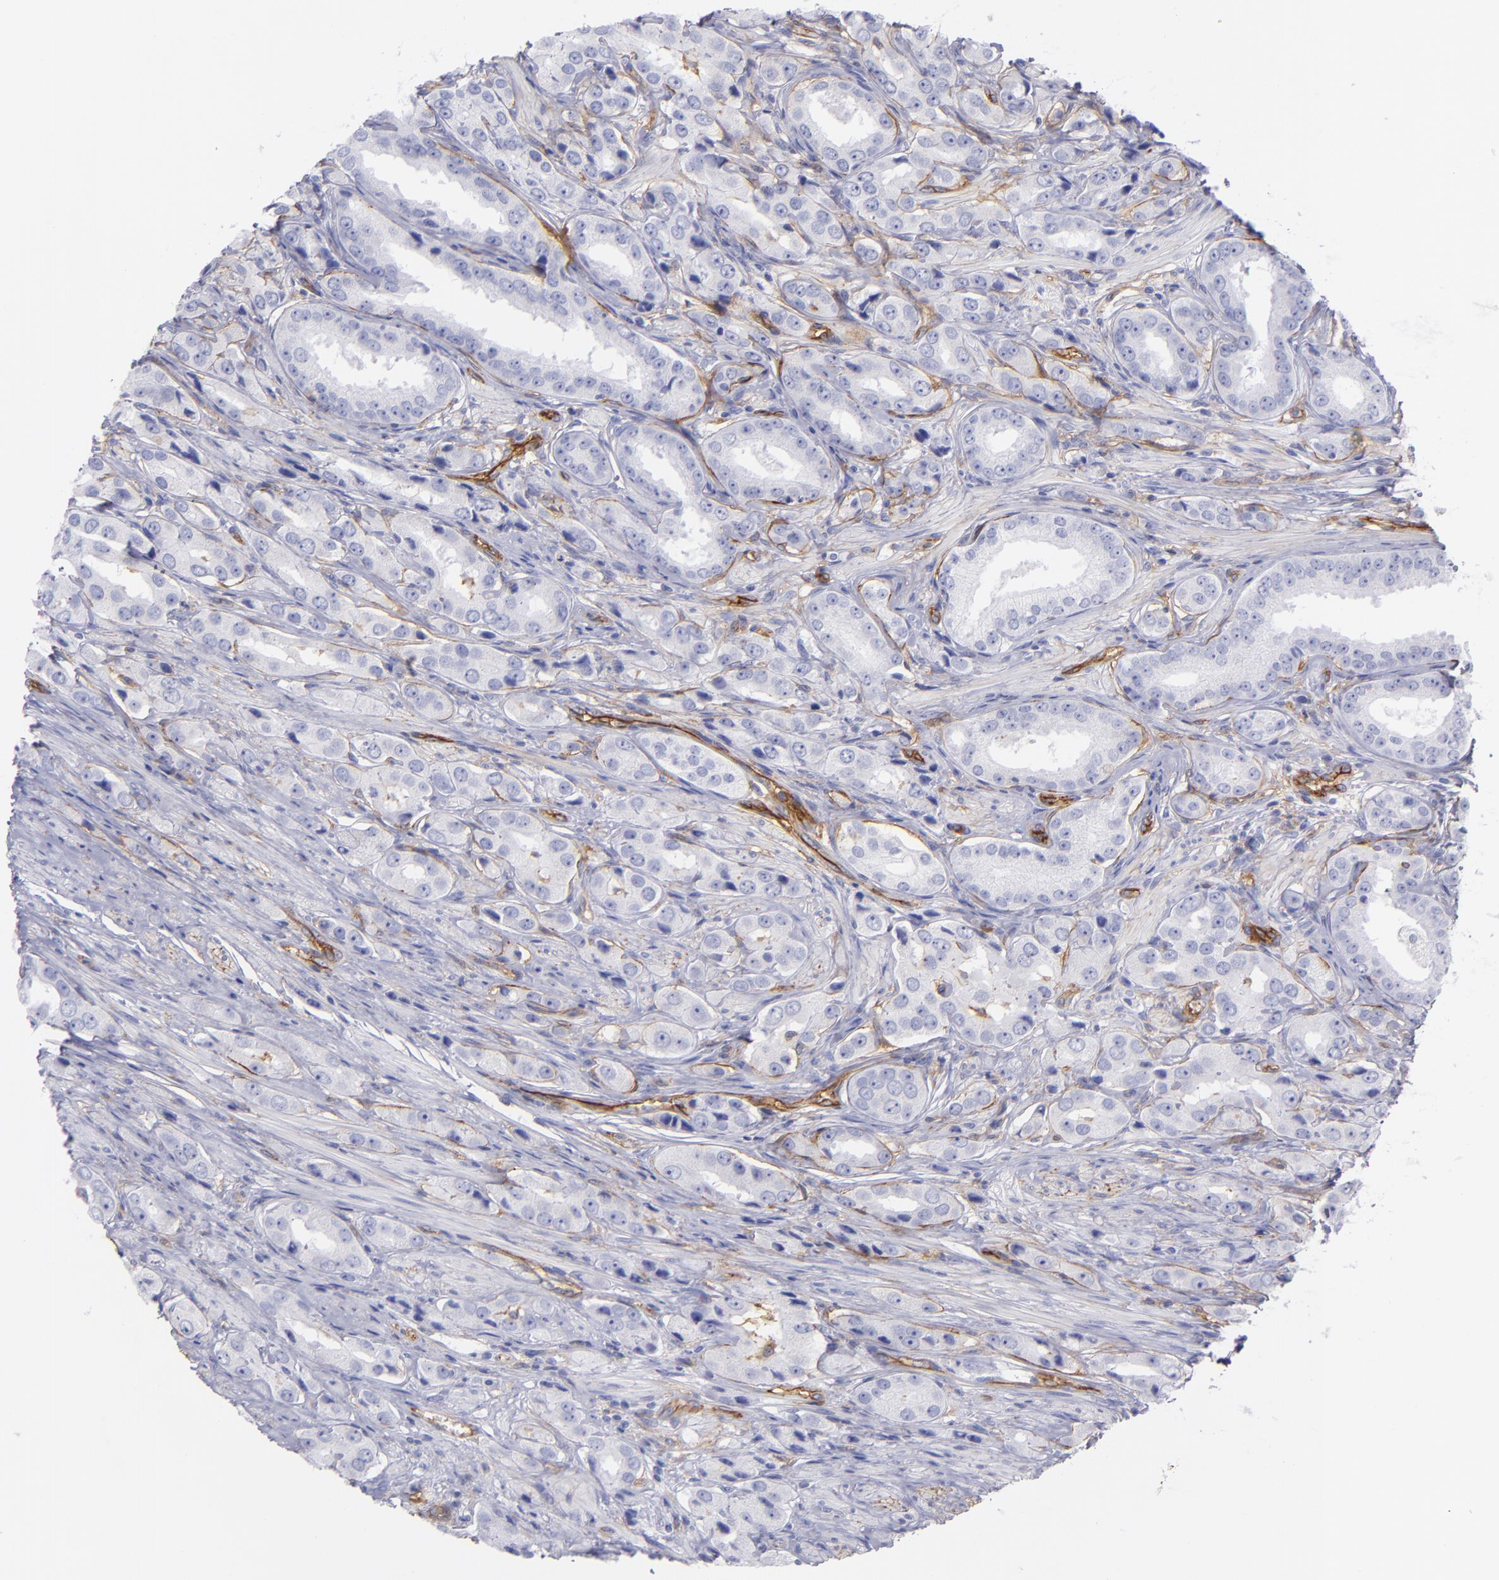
{"staining": {"intensity": "negative", "quantity": "none", "location": "none"}, "tissue": "prostate cancer", "cell_type": "Tumor cells", "image_type": "cancer", "snomed": [{"axis": "morphology", "description": "Adenocarcinoma, Medium grade"}, {"axis": "topography", "description": "Prostate"}], "caption": "Adenocarcinoma (medium-grade) (prostate) was stained to show a protein in brown. There is no significant positivity in tumor cells.", "gene": "ENTPD1", "patient": {"sex": "male", "age": 53}}